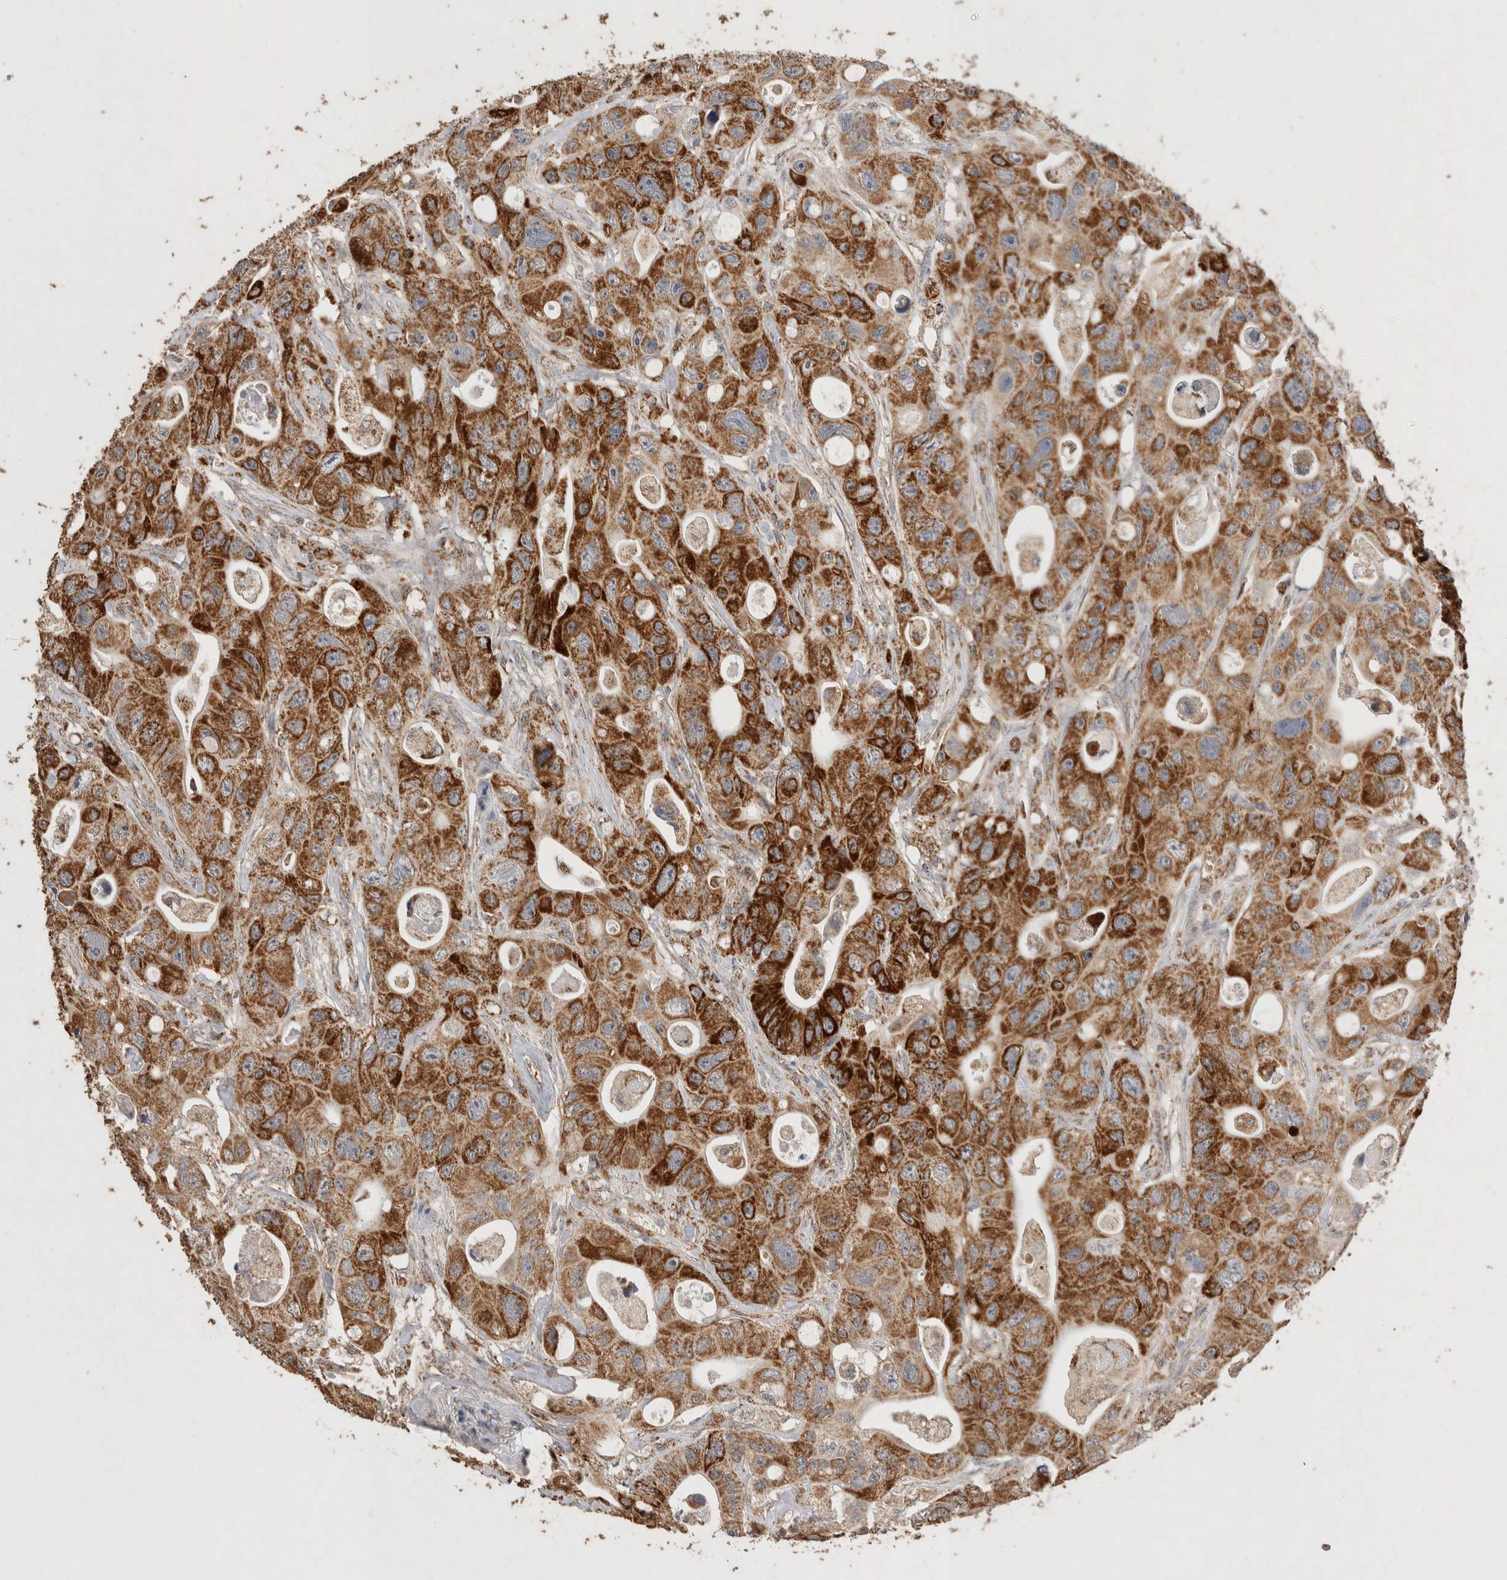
{"staining": {"intensity": "strong", "quantity": ">75%", "location": "cytoplasmic/membranous"}, "tissue": "colorectal cancer", "cell_type": "Tumor cells", "image_type": "cancer", "snomed": [{"axis": "morphology", "description": "Adenocarcinoma, NOS"}, {"axis": "topography", "description": "Colon"}], "caption": "Protein expression analysis of human colorectal cancer reveals strong cytoplasmic/membranous expression in approximately >75% of tumor cells. The staining was performed using DAB to visualize the protein expression in brown, while the nuclei were stained in blue with hematoxylin (Magnification: 20x).", "gene": "ACADM", "patient": {"sex": "female", "age": 46}}